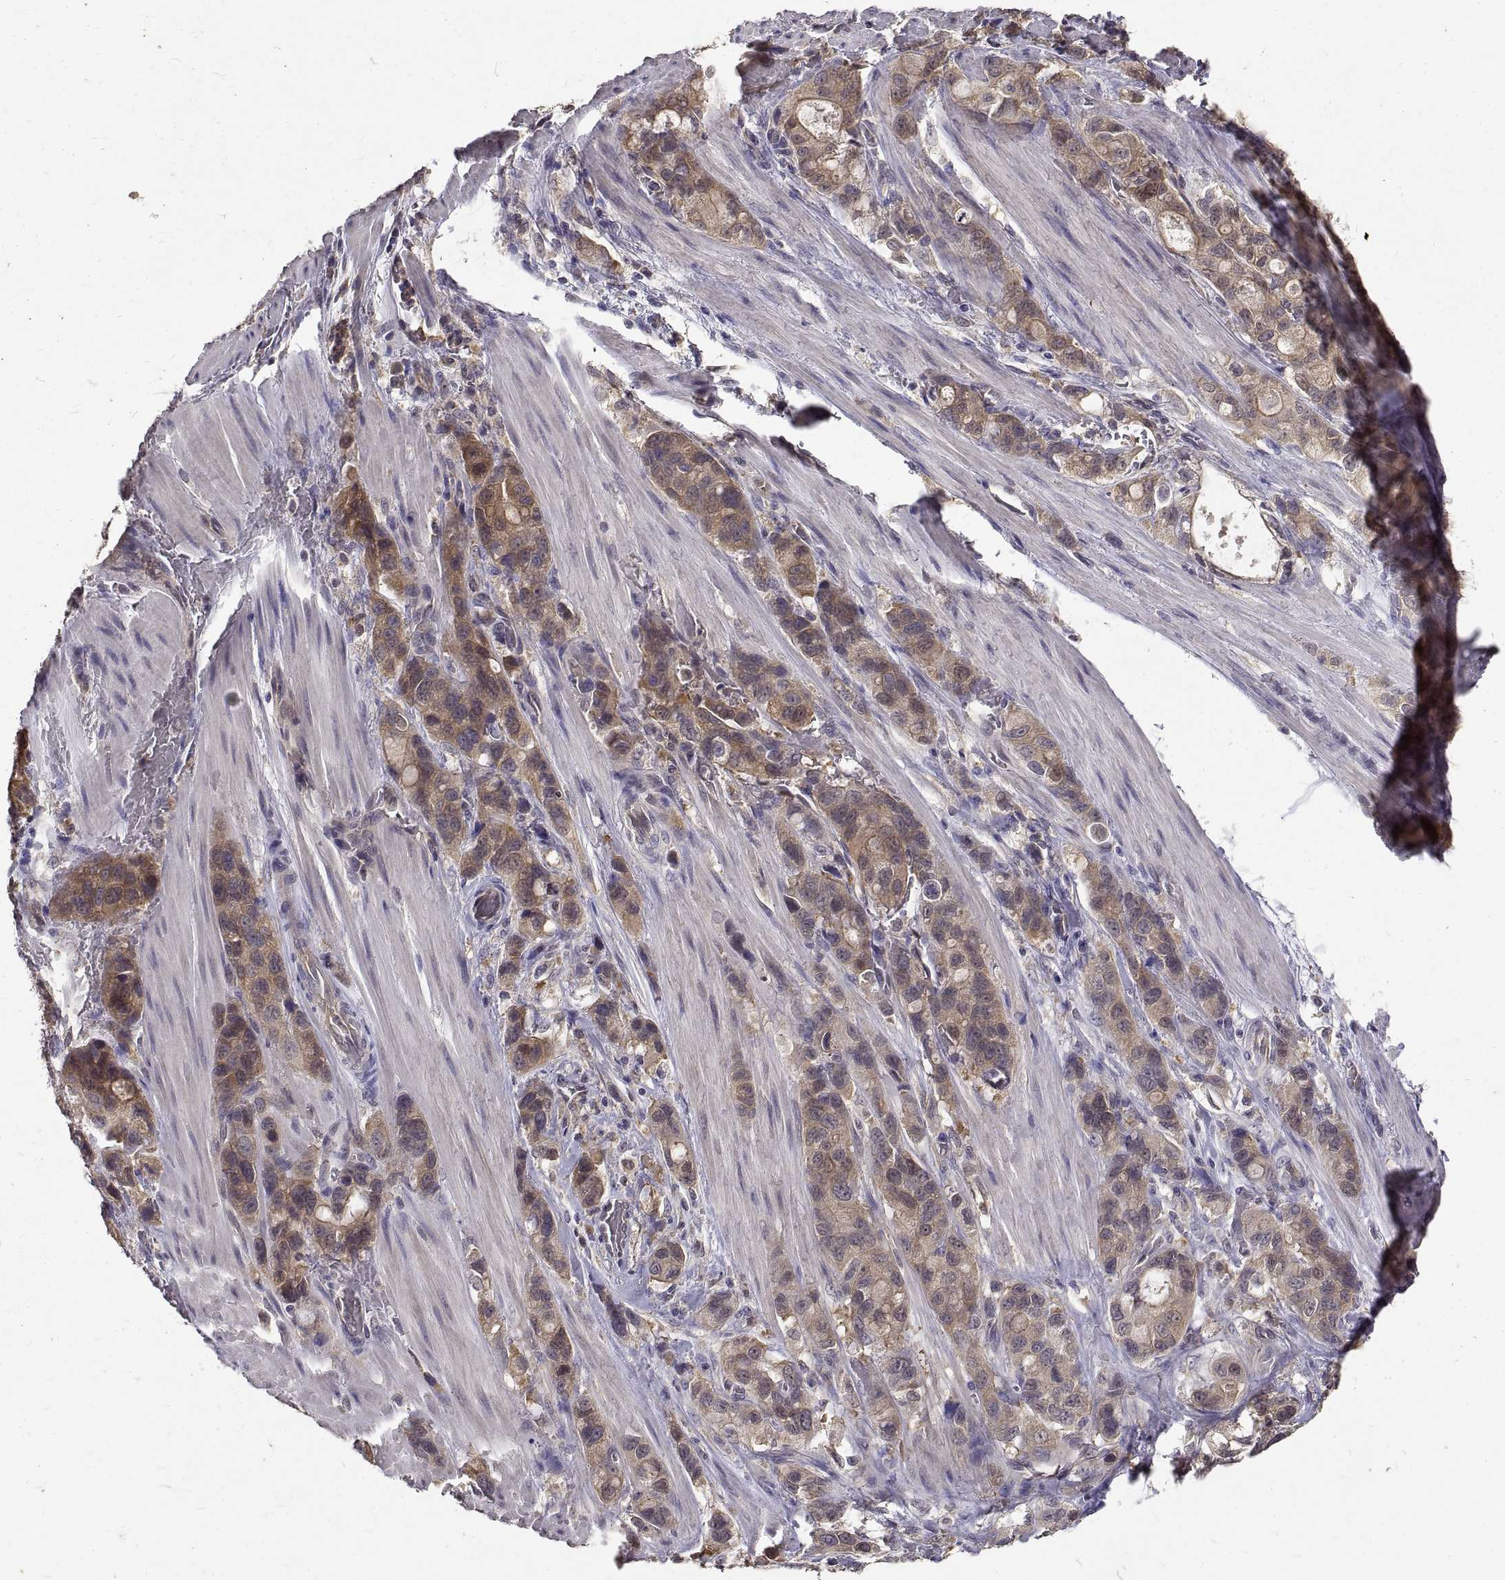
{"staining": {"intensity": "weak", "quantity": ">75%", "location": "cytoplasmic/membranous"}, "tissue": "stomach cancer", "cell_type": "Tumor cells", "image_type": "cancer", "snomed": [{"axis": "morphology", "description": "Adenocarcinoma, NOS"}, {"axis": "topography", "description": "Stomach"}], "caption": "The micrograph reveals immunohistochemical staining of stomach cancer (adenocarcinoma). There is weak cytoplasmic/membranous staining is present in about >75% of tumor cells.", "gene": "PEA15", "patient": {"sex": "male", "age": 63}}